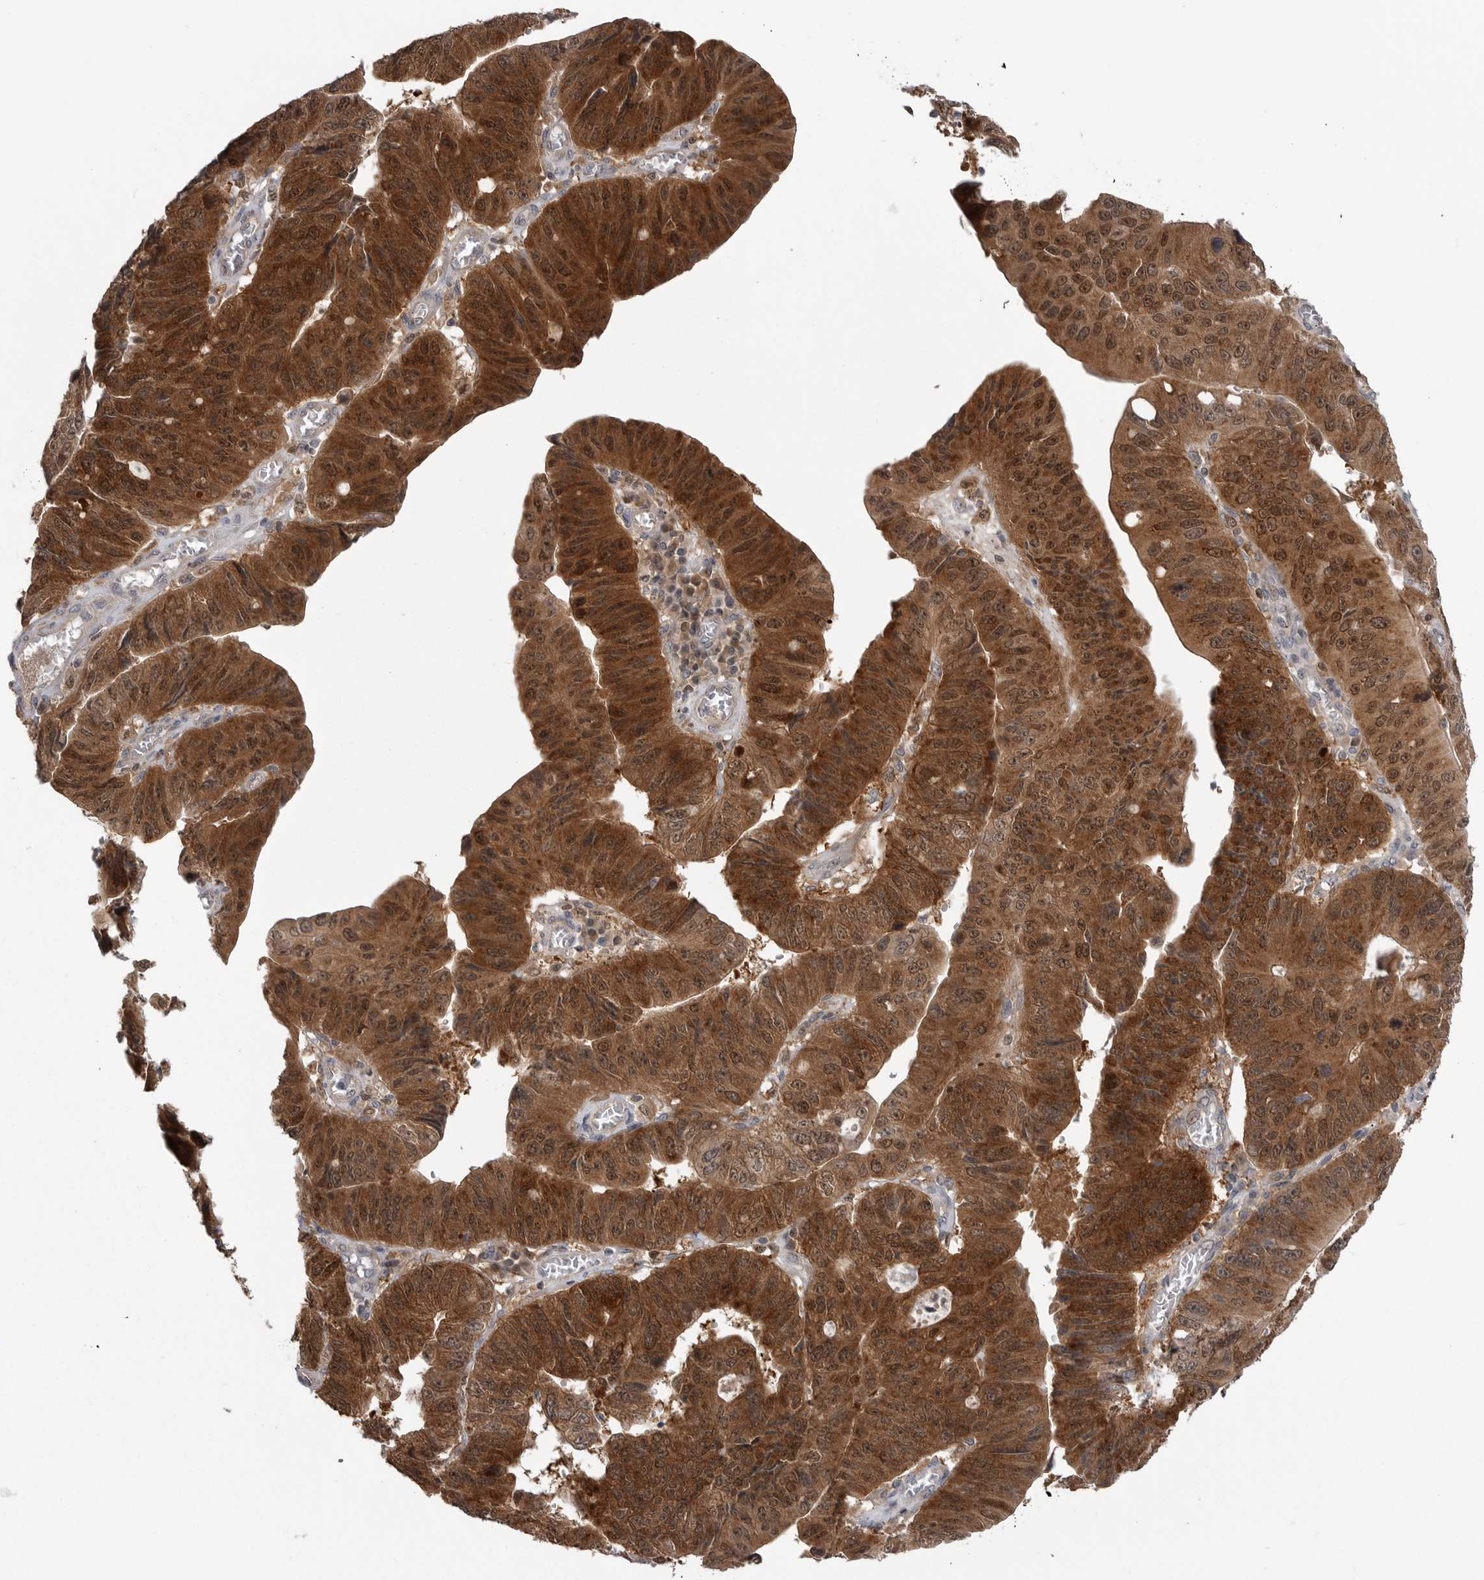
{"staining": {"intensity": "strong", "quantity": ">75%", "location": "cytoplasmic/membranous,nuclear"}, "tissue": "stomach cancer", "cell_type": "Tumor cells", "image_type": "cancer", "snomed": [{"axis": "morphology", "description": "Adenocarcinoma, NOS"}, {"axis": "topography", "description": "Stomach"}], "caption": "IHC histopathology image of neoplastic tissue: stomach cancer (adenocarcinoma) stained using immunohistochemistry (IHC) reveals high levels of strong protein expression localized specifically in the cytoplasmic/membranous and nuclear of tumor cells, appearing as a cytoplasmic/membranous and nuclear brown color.", "gene": "MAPK13", "patient": {"sex": "male", "age": 59}}